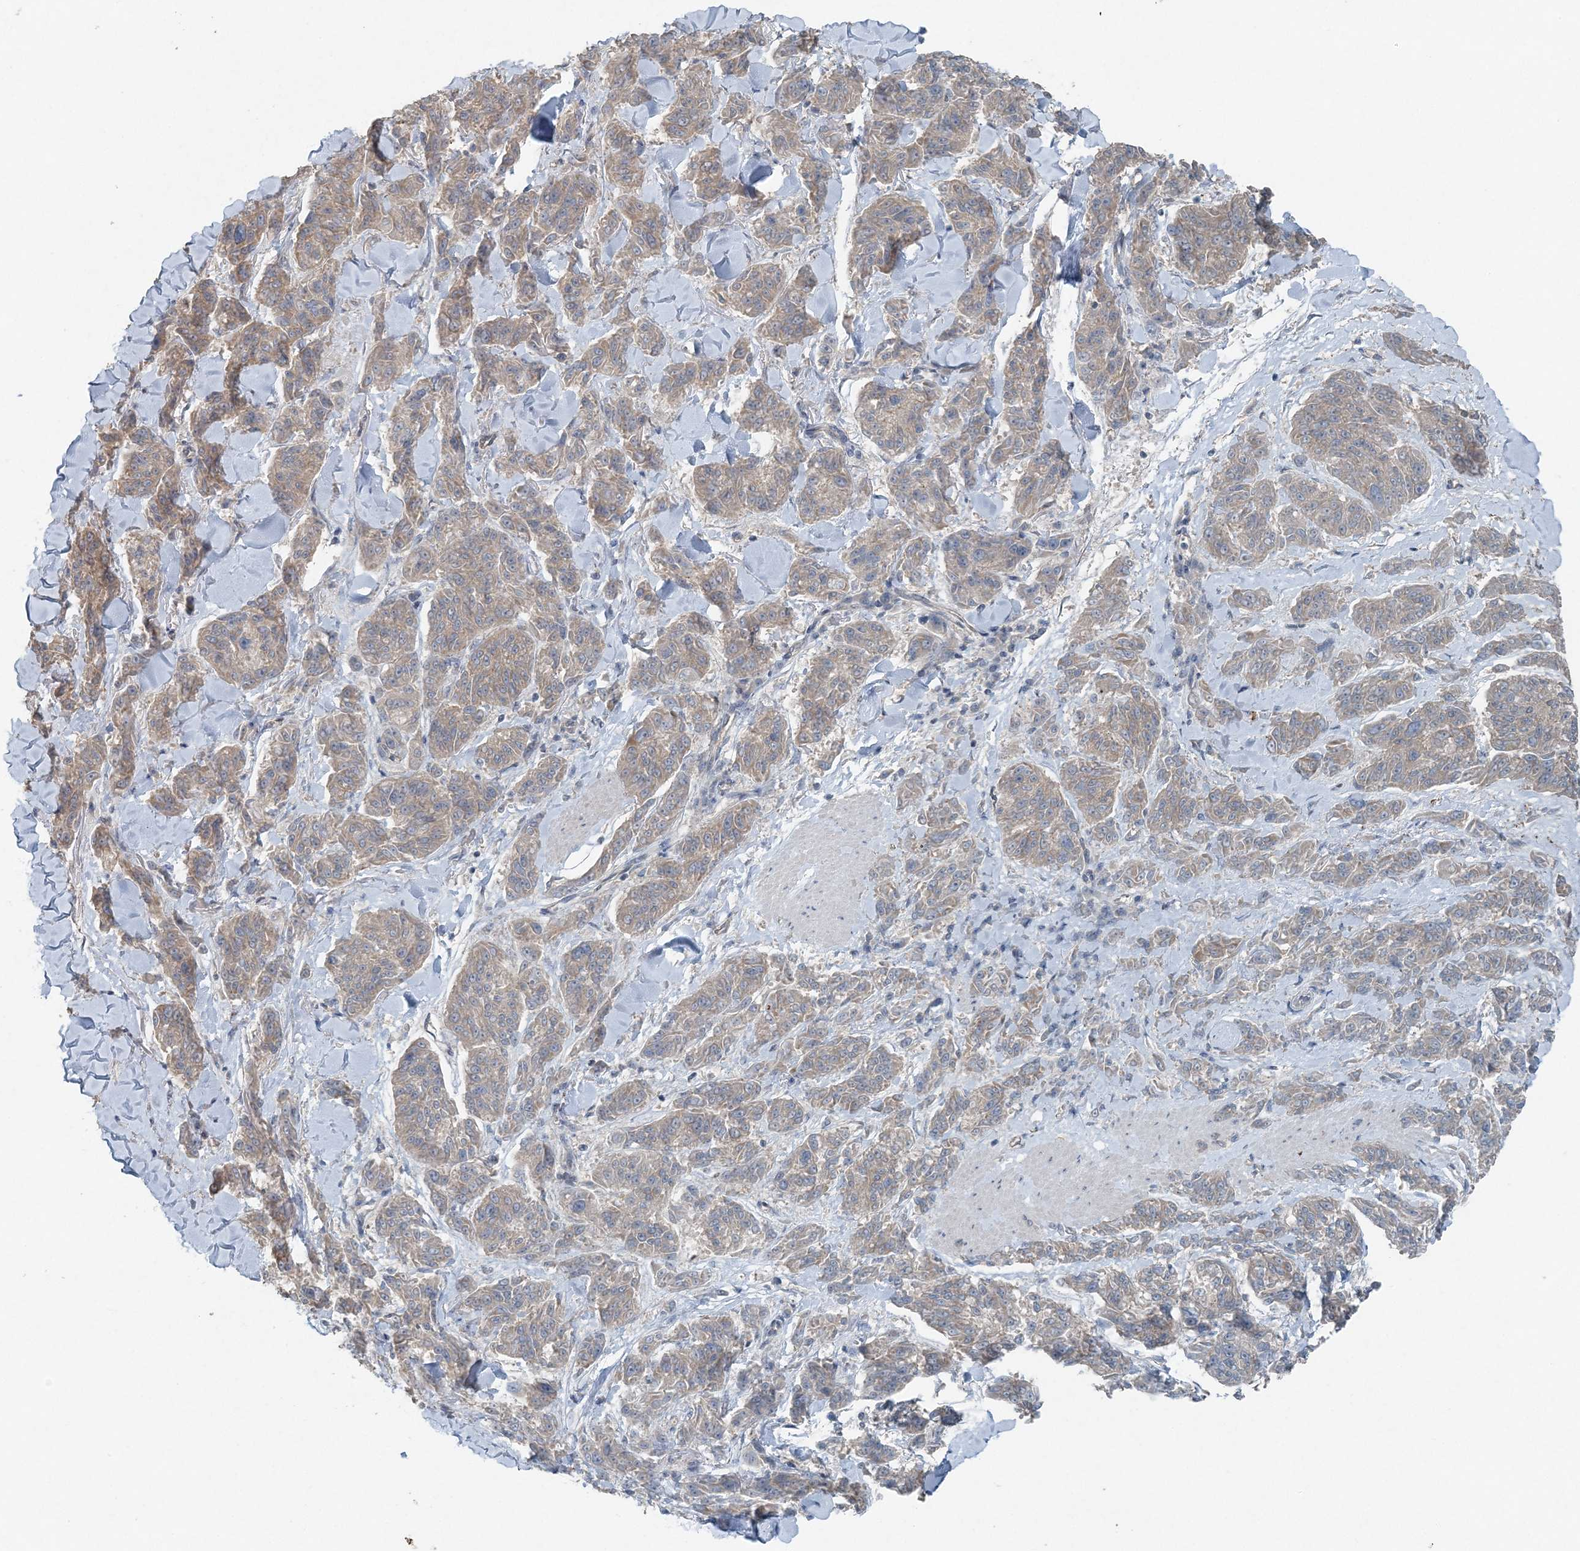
{"staining": {"intensity": "moderate", "quantity": "25%-75%", "location": "cytoplasmic/membranous"}, "tissue": "melanoma", "cell_type": "Tumor cells", "image_type": "cancer", "snomed": [{"axis": "morphology", "description": "Malignant melanoma, NOS"}, {"axis": "topography", "description": "Skin"}], "caption": "IHC (DAB) staining of human melanoma reveals moderate cytoplasmic/membranous protein staining in approximately 25%-75% of tumor cells. (DAB IHC with brightfield microscopy, high magnification).", "gene": "VSIG2", "patient": {"sex": "male", "age": 53}}